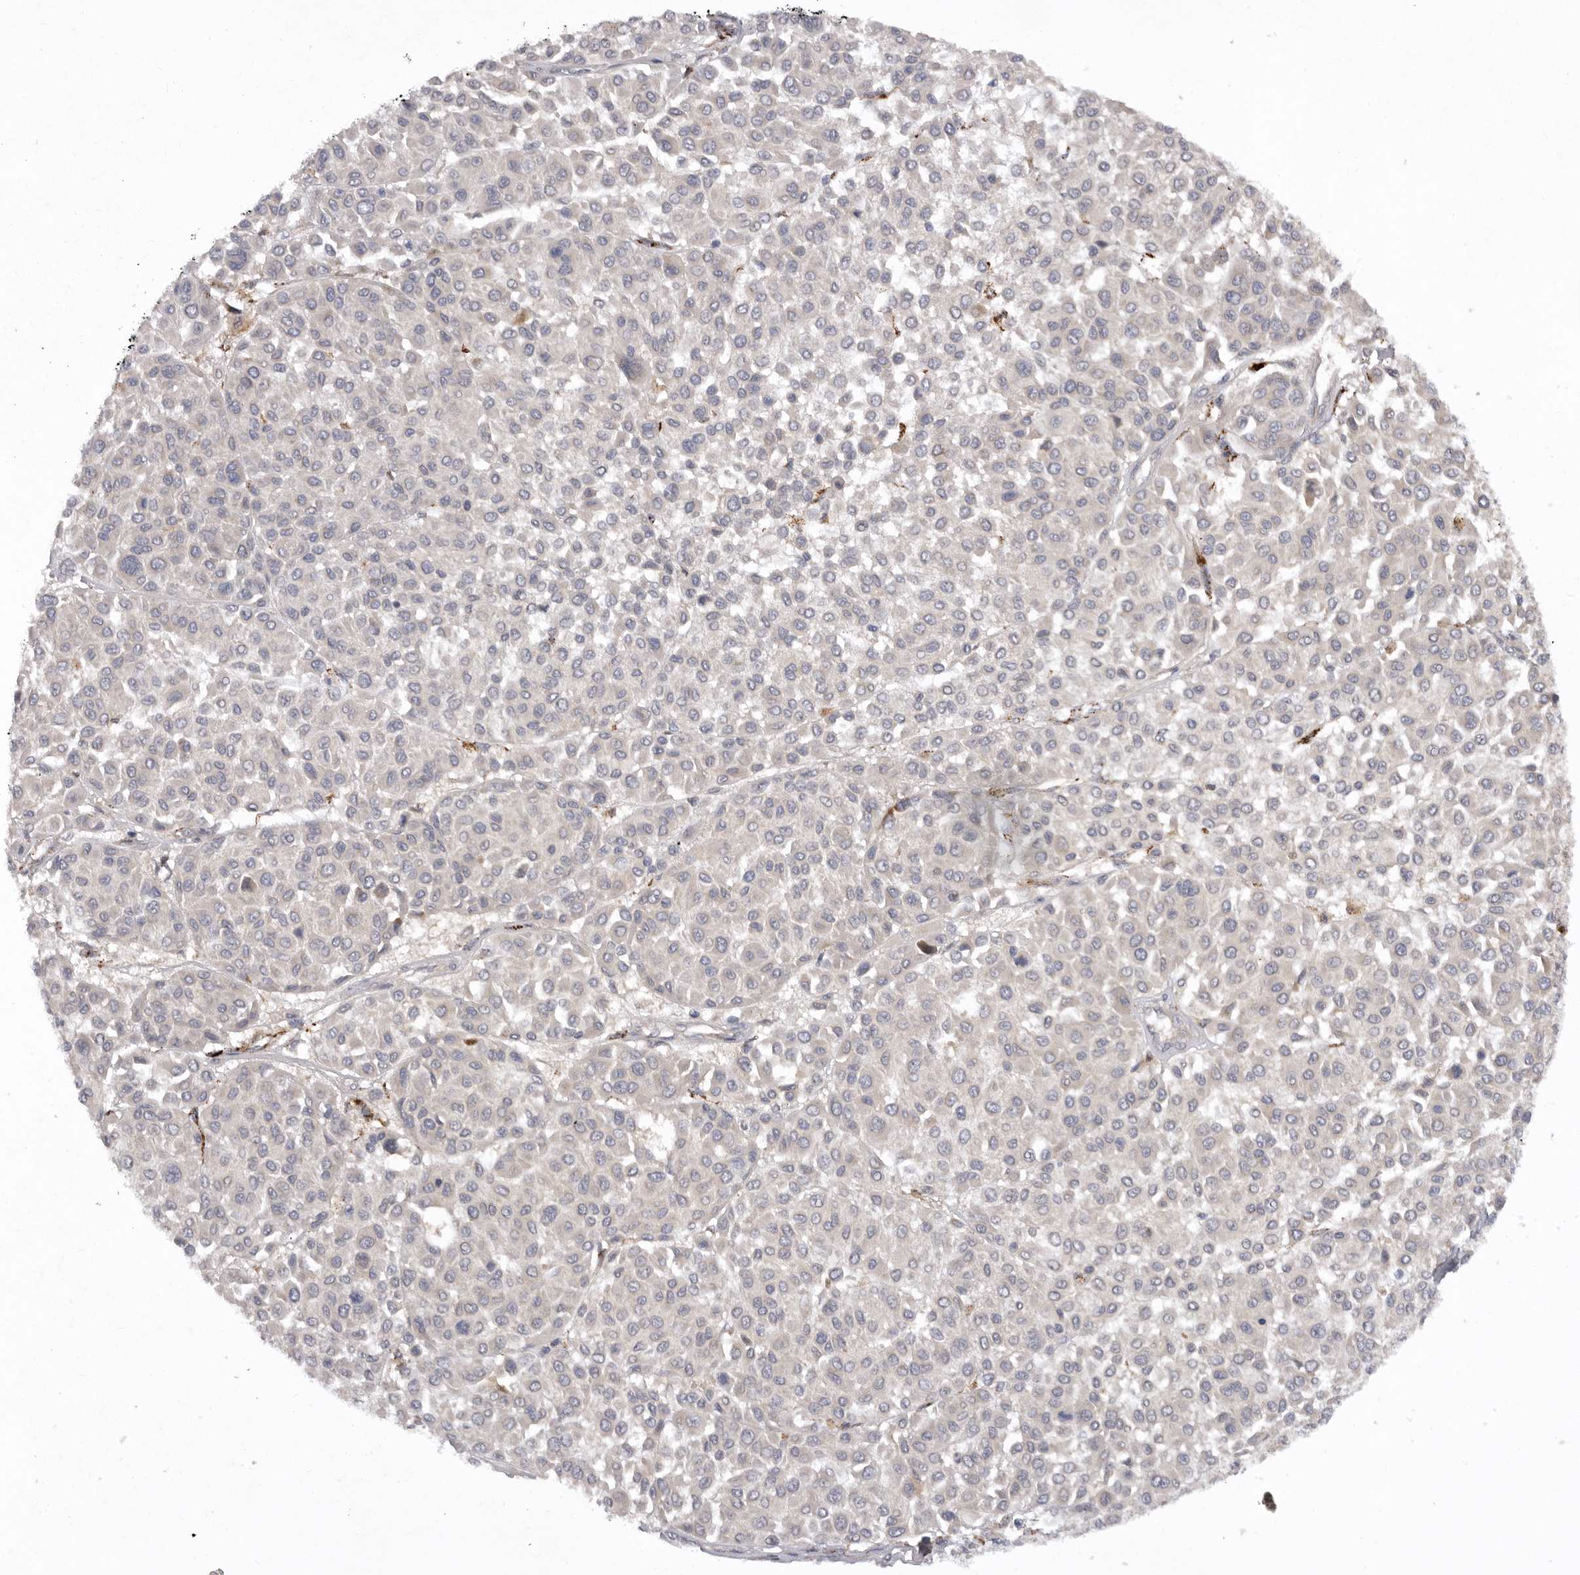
{"staining": {"intensity": "negative", "quantity": "none", "location": "none"}, "tissue": "melanoma", "cell_type": "Tumor cells", "image_type": "cancer", "snomed": [{"axis": "morphology", "description": "Malignant melanoma, Metastatic site"}, {"axis": "topography", "description": "Soft tissue"}], "caption": "Immunohistochemistry micrograph of human malignant melanoma (metastatic site) stained for a protein (brown), which exhibits no staining in tumor cells. Brightfield microscopy of immunohistochemistry (IHC) stained with DAB (3,3'-diaminobenzidine) (brown) and hematoxylin (blue), captured at high magnification.", "gene": "DHDDS", "patient": {"sex": "male", "age": 41}}